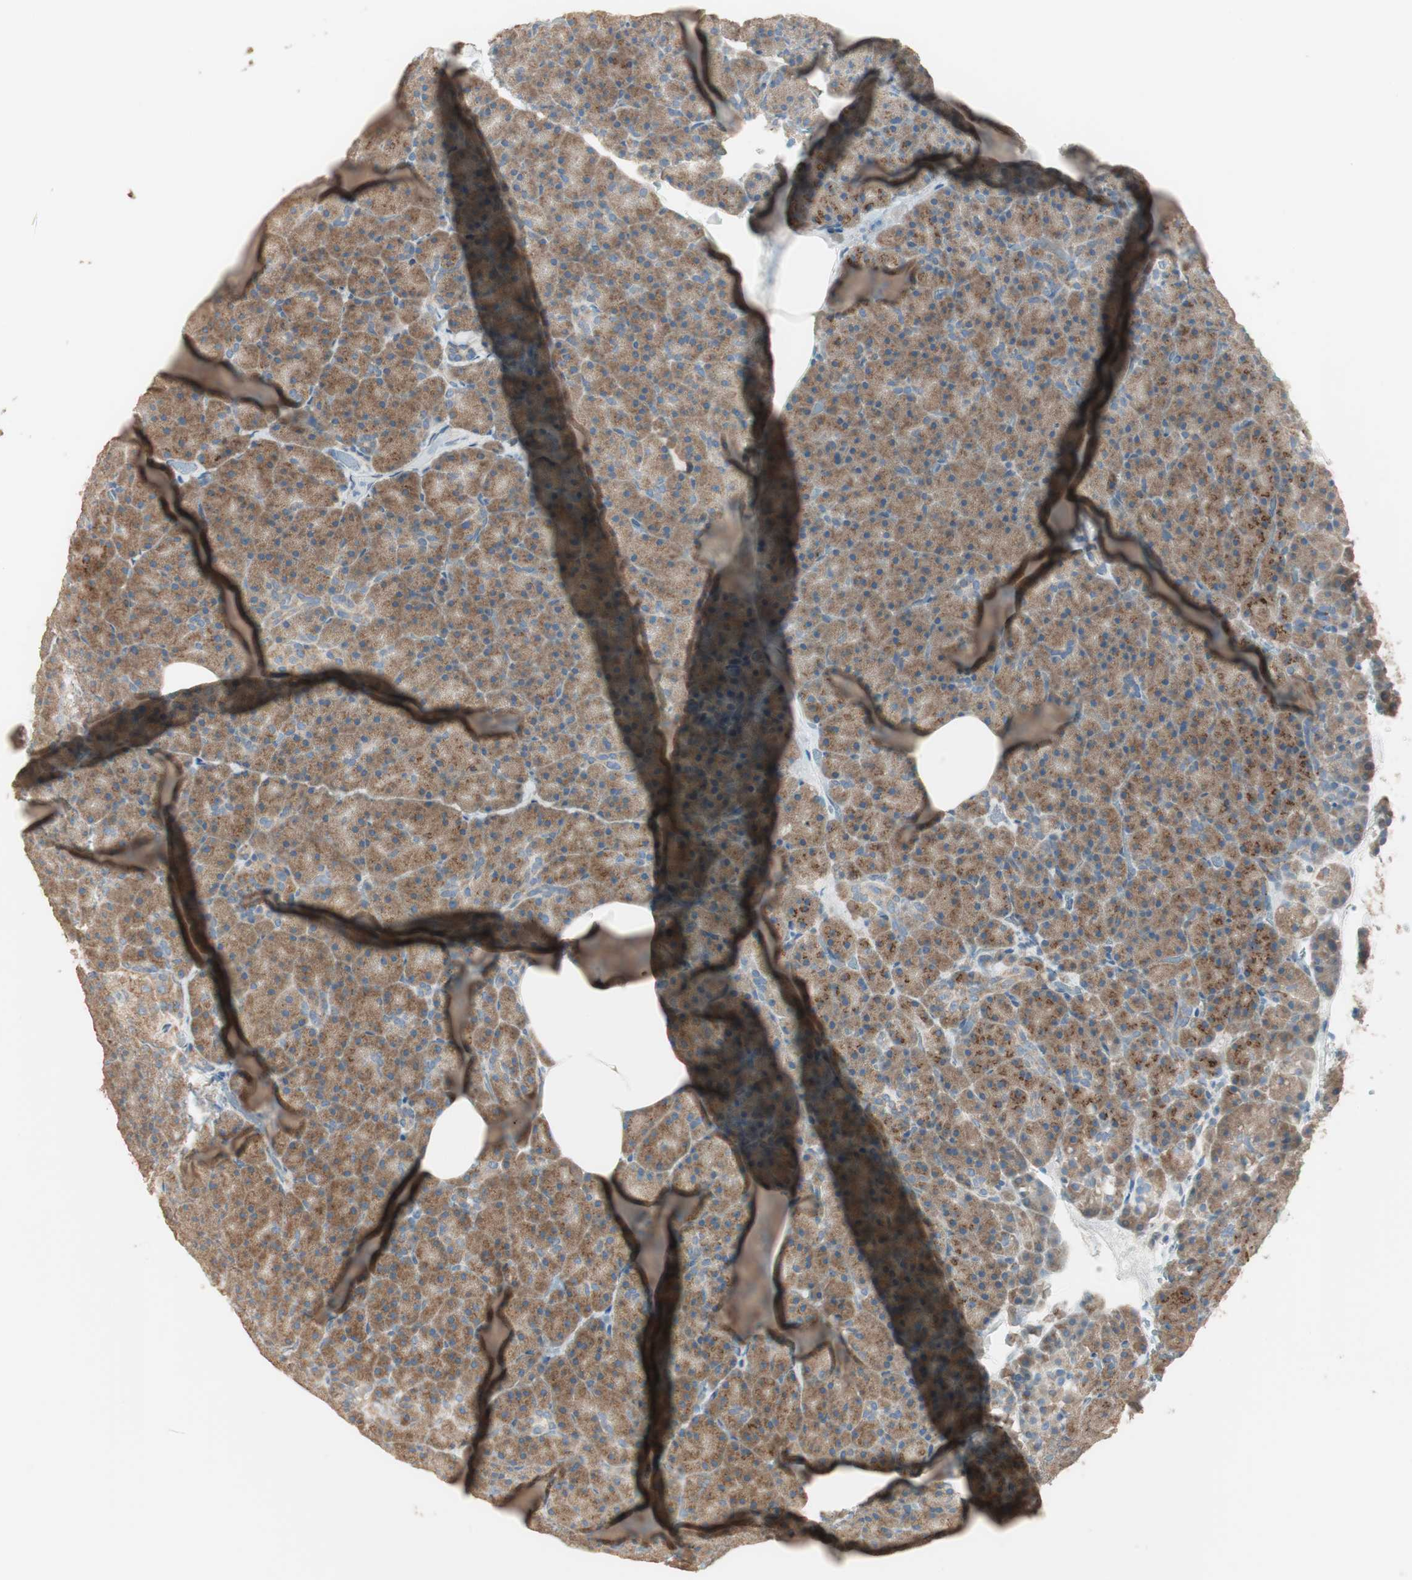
{"staining": {"intensity": "moderate", "quantity": ">75%", "location": "cytoplasmic/membranous"}, "tissue": "pancreas", "cell_type": "Exocrine glandular cells", "image_type": "normal", "snomed": [{"axis": "morphology", "description": "Normal tissue, NOS"}, {"axis": "topography", "description": "Pancreas"}], "caption": "IHC staining of normal pancreas, which demonstrates medium levels of moderate cytoplasmic/membranous staining in about >75% of exocrine glandular cells indicating moderate cytoplasmic/membranous protein expression. The staining was performed using DAB (brown) for protein detection and nuclei were counterstained in hematoxylin (blue).", "gene": "RARRES1", "patient": {"sex": "female", "age": 35}}